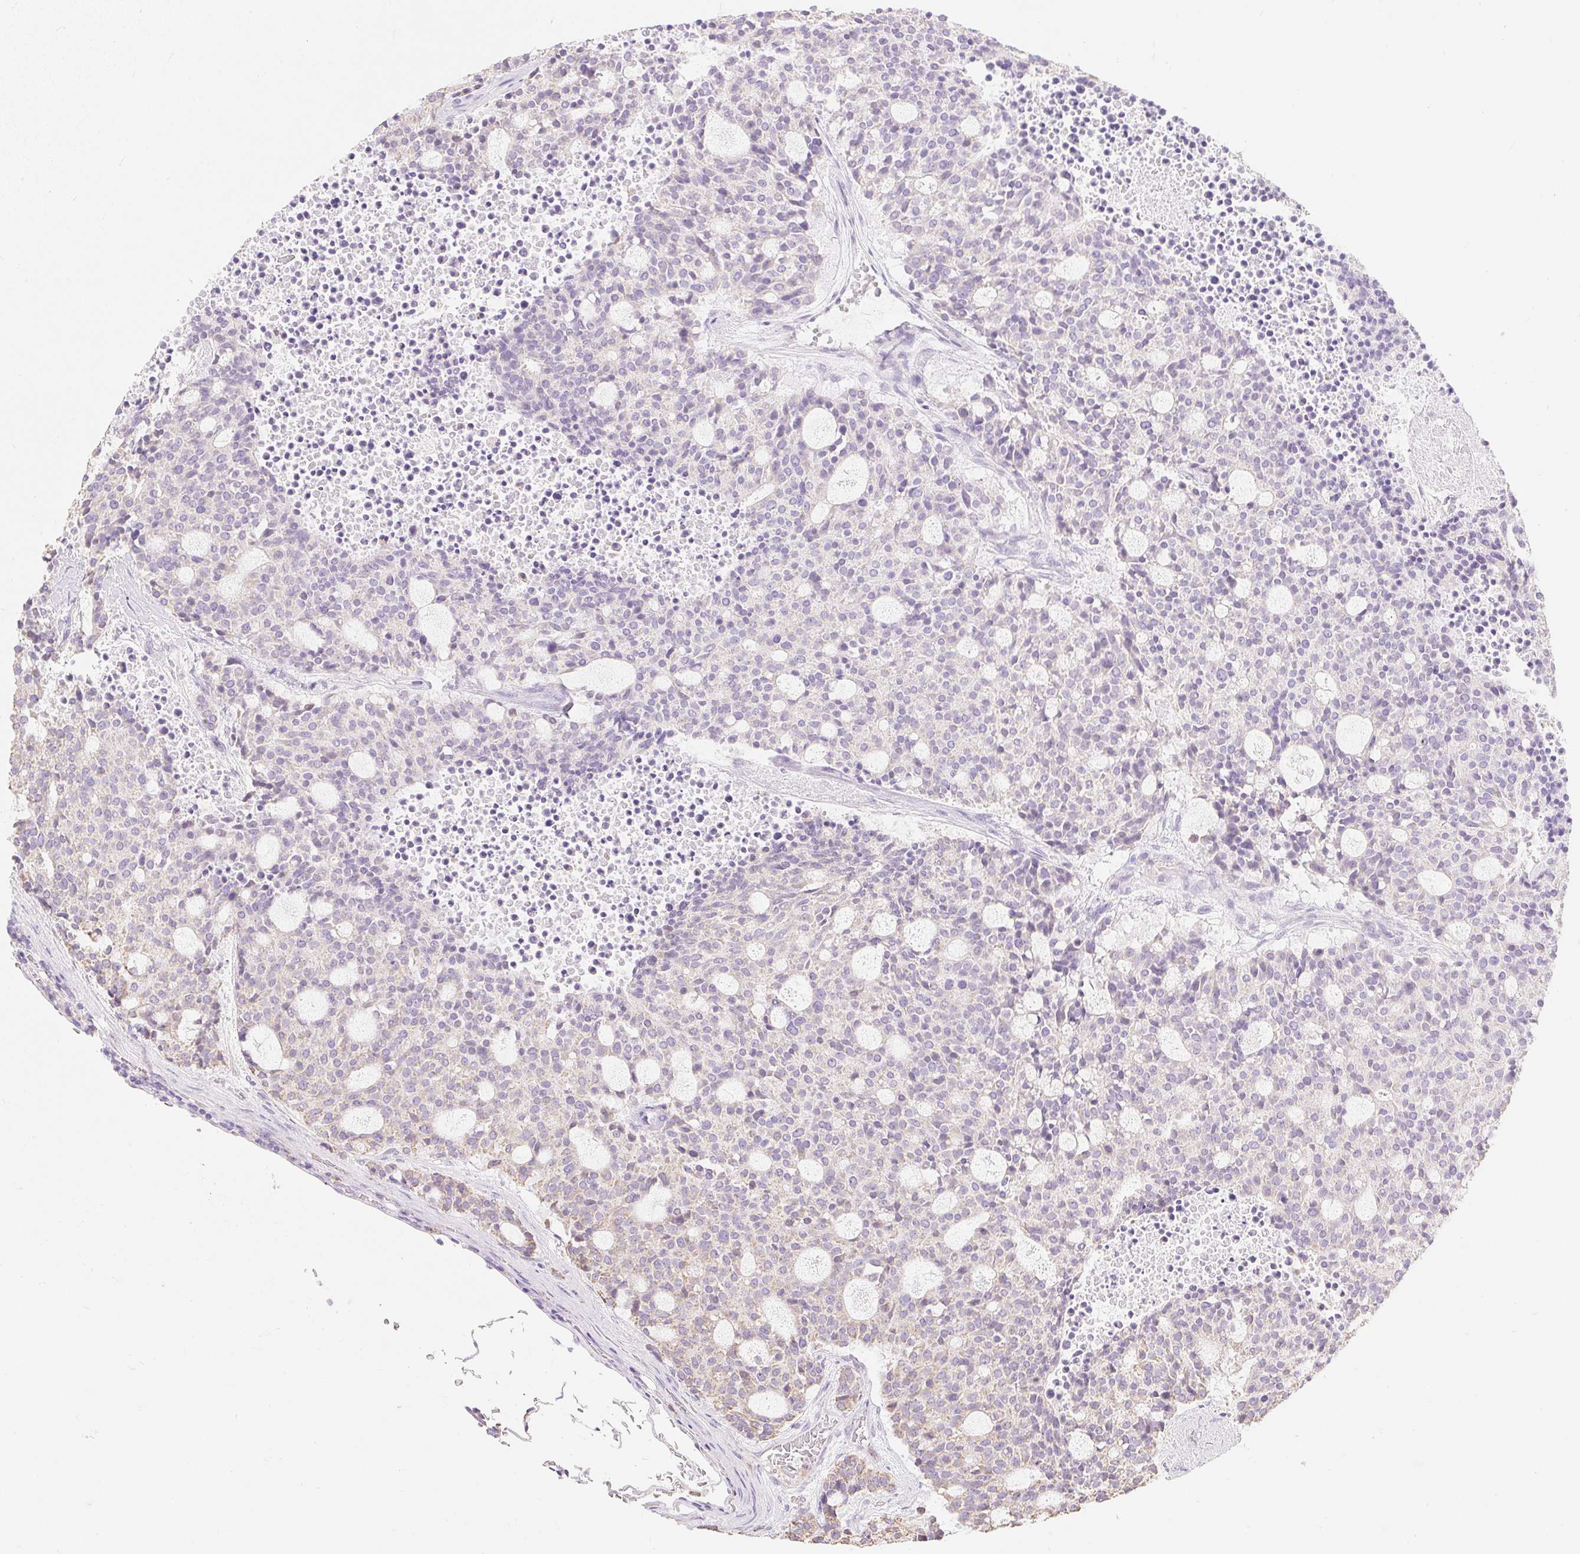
{"staining": {"intensity": "negative", "quantity": "none", "location": "none"}, "tissue": "carcinoid", "cell_type": "Tumor cells", "image_type": "cancer", "snomed": [{"axis": "morphology", "description": "Carcinoid, malignant, NOS"}, {"axis": "topography", "description": "Pancreas"}], "caption": "Immunohistochemistry micrograph of human carcinoid (malignant) stained for a protein (brown), which reveals no staining in tumor cells. (Brightfield microscopy of DAB (3,3'-diaminobenzidine) immunohistochemistry at high magnification).", "gene": "DHX35", "patient": {"sex": "female", "age": 54}}